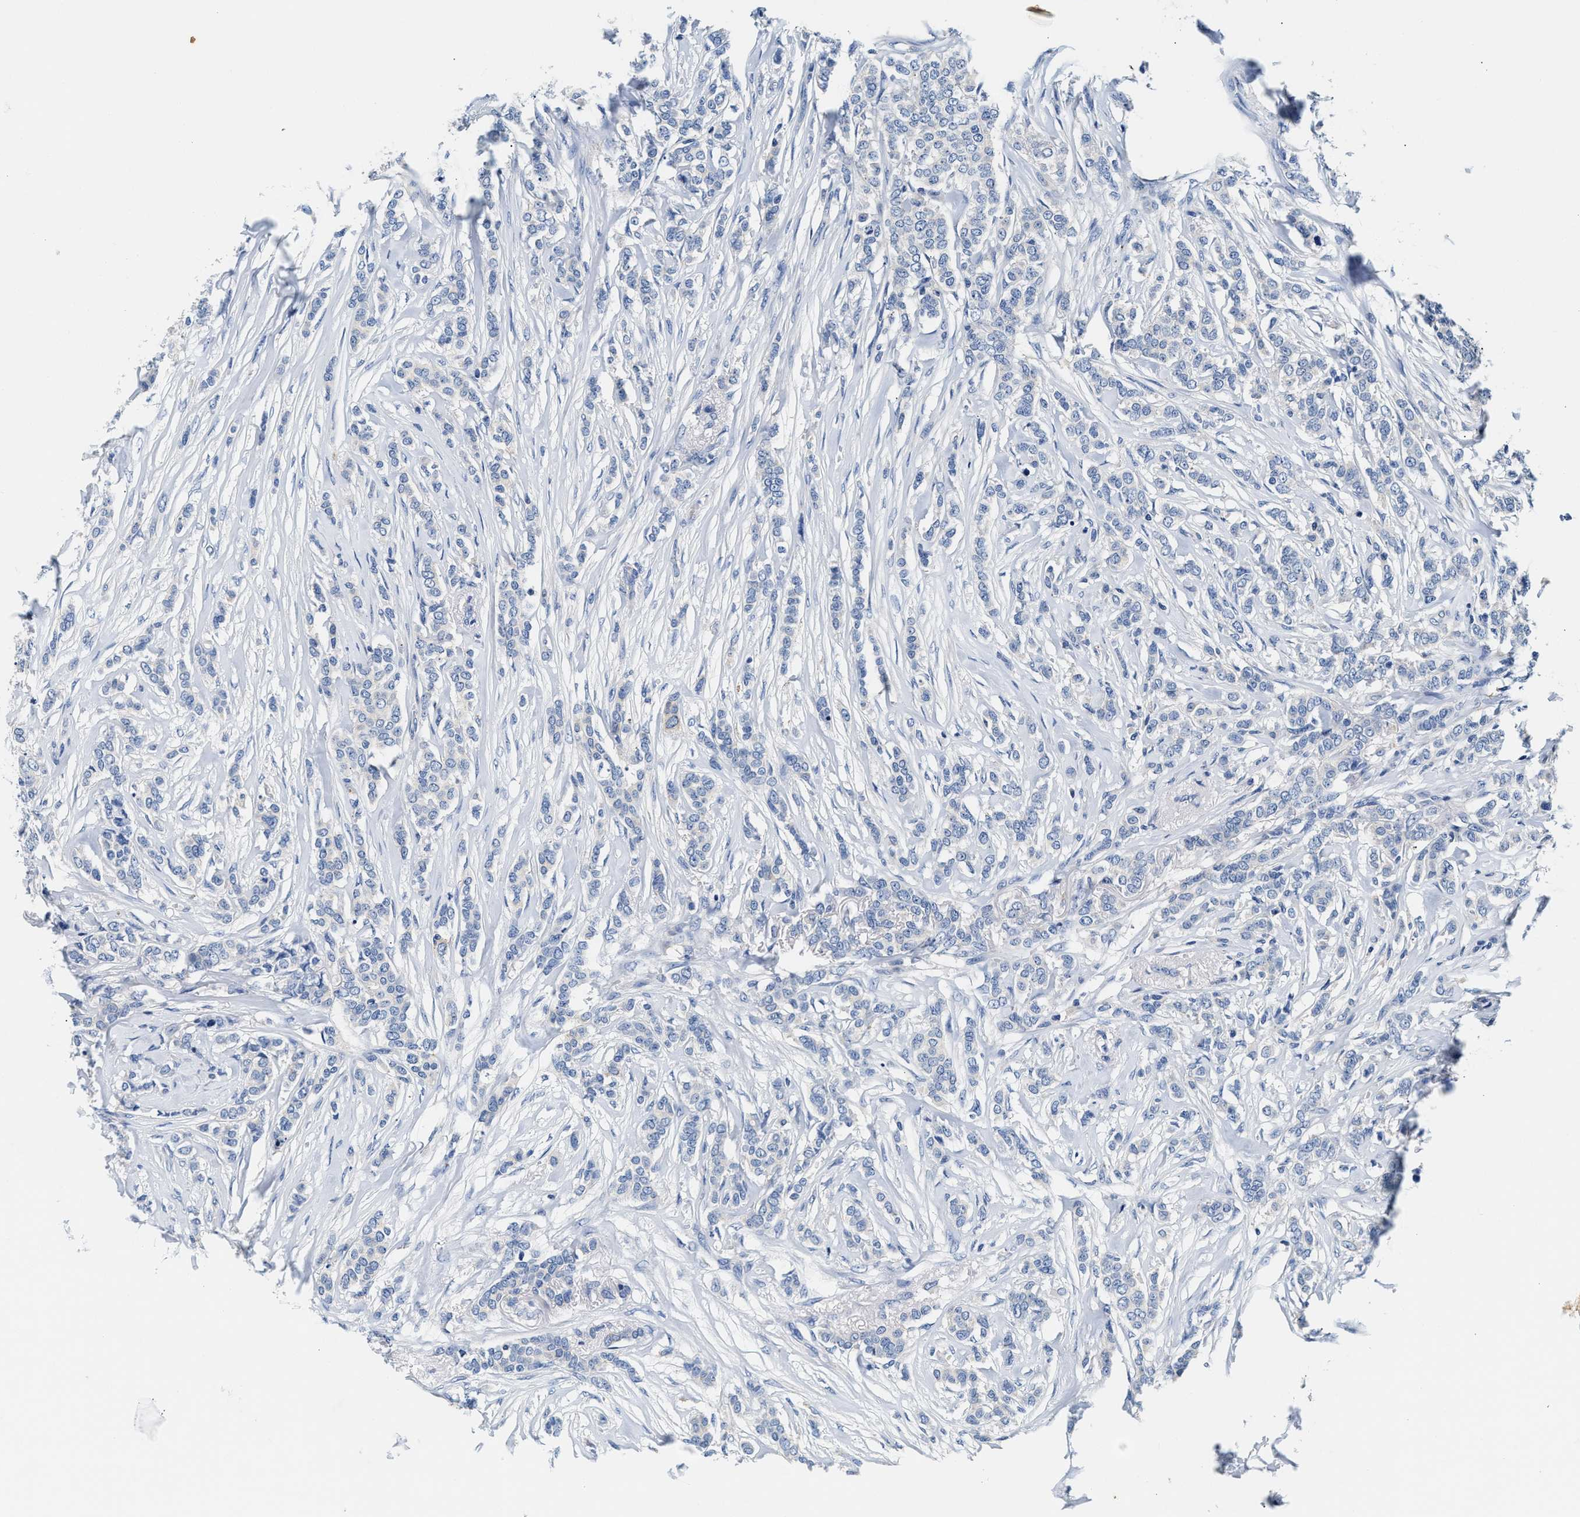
{"staining": {"intensity": "negative", "quantity": "none", "location": "none"}, "tissue": "breast cancer", "cell_type": "Tumor cells", "image_type": "cancer", "snomed": [{"axis": "morphology", "description": "Lobular carcinoma"}, {"axis": "topography", "description": "Skin"}, {"axis": "topography", "description": "Breast"}], "caption": "Immunohistochemistry (IHC) histopathology image of human breast lobular carcinoma stained for a protein (brown), which displays no positivity in tumor cells. The staining was performed using DAB to visualize the protein expression in brown, while the nuclei were stained in blue with hematoxylin (Magnification: 20x).", "gene": "TUT7", "patient": {"sex": "female", "age": 46}}